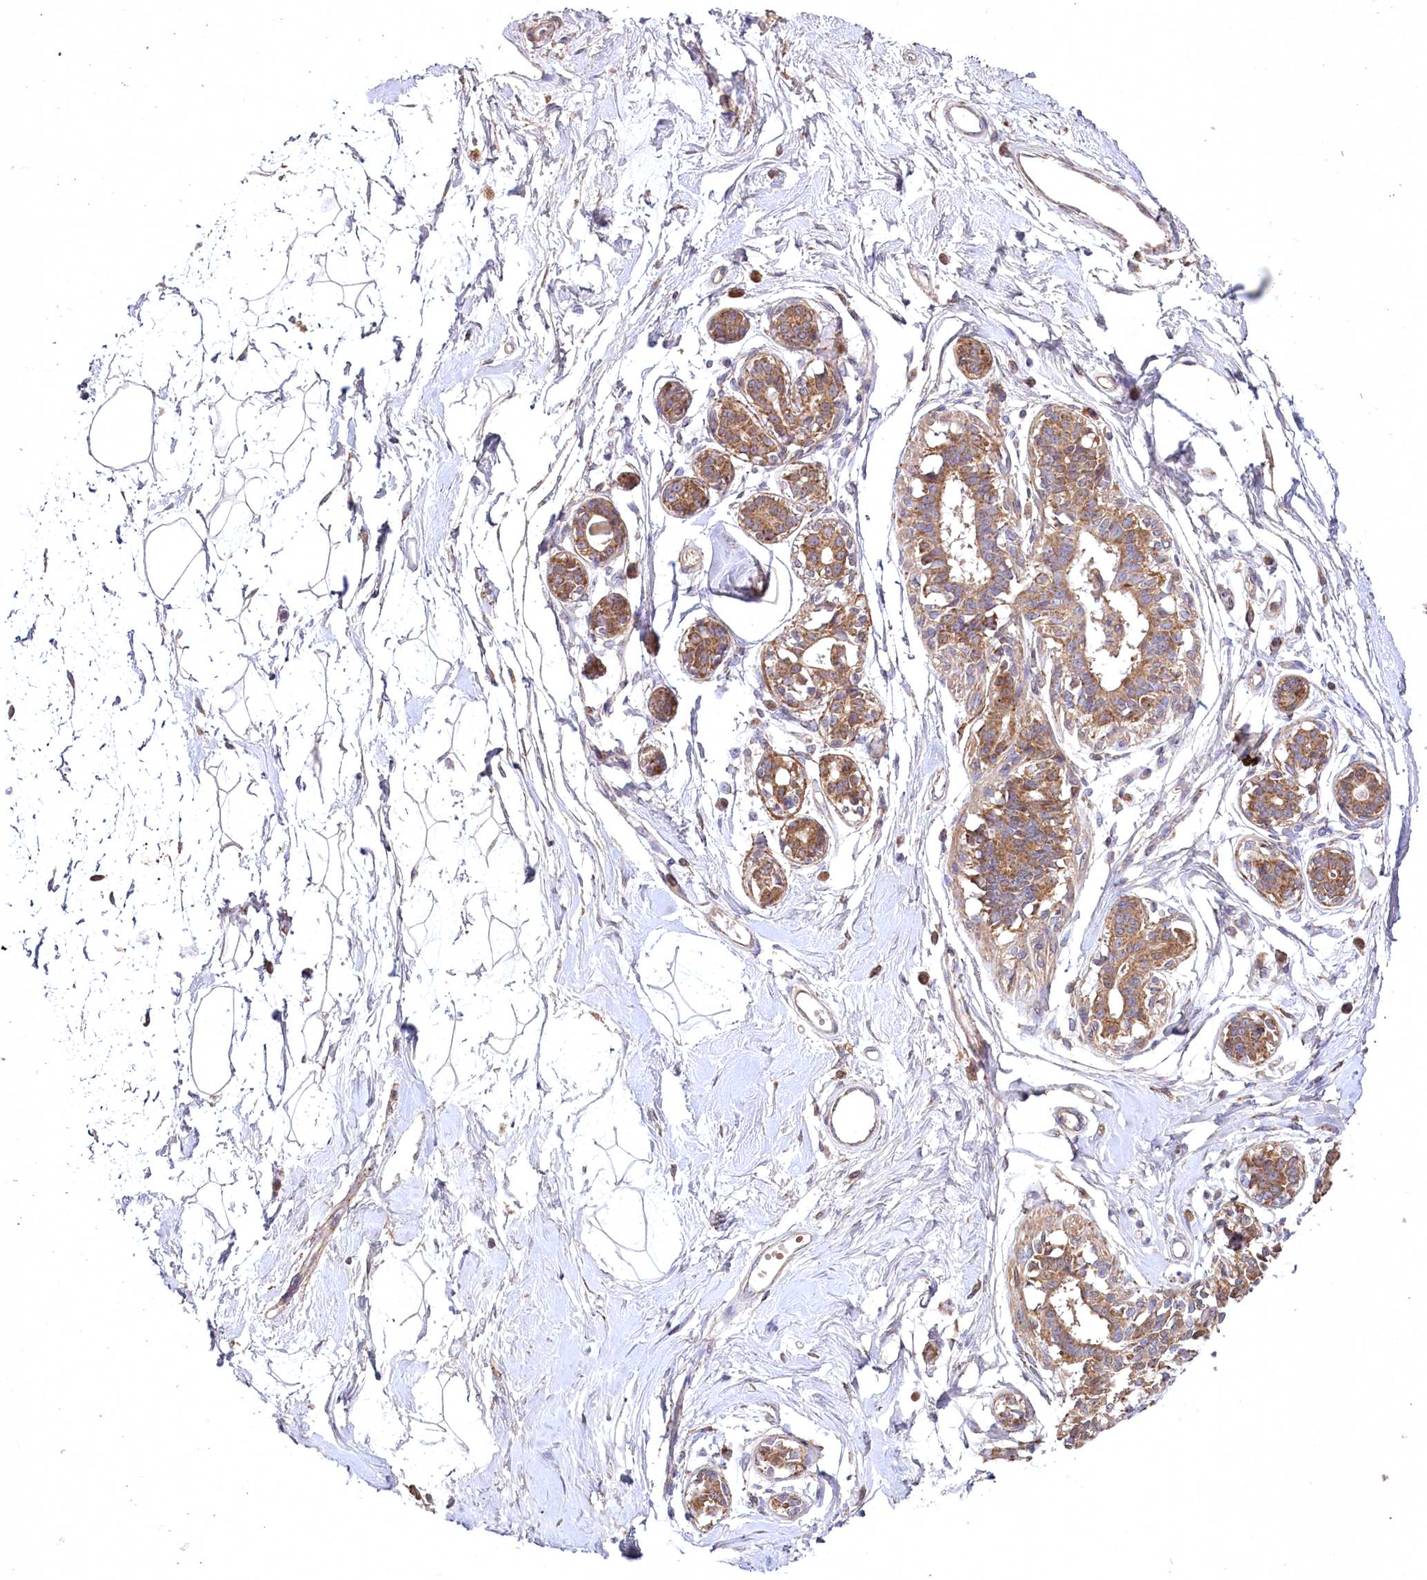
{"staining": {"intensity": "negative", "quantity": "none", "location": "none"}, "tissue": "breast", "cell_type": "Adipocytes", "image_type": "normal", "snomed": [{"axis": "morphology", "description": "Normal tissue, NOS"}, {"axis": "topography", "description": "Breast"}], "caption": "Immunohistochemistry (IHC) image of benign breast: breast stained with DAB (3,3'-diaminobenzidine) shows no significant protein positivity in adipocytes. (Brightfield microscopy of DAB (3,3'-diaminobenzidine) IHC at high magnification).", "gene": "MRPL44", "patient": {"sex": "female", "age": 45}}